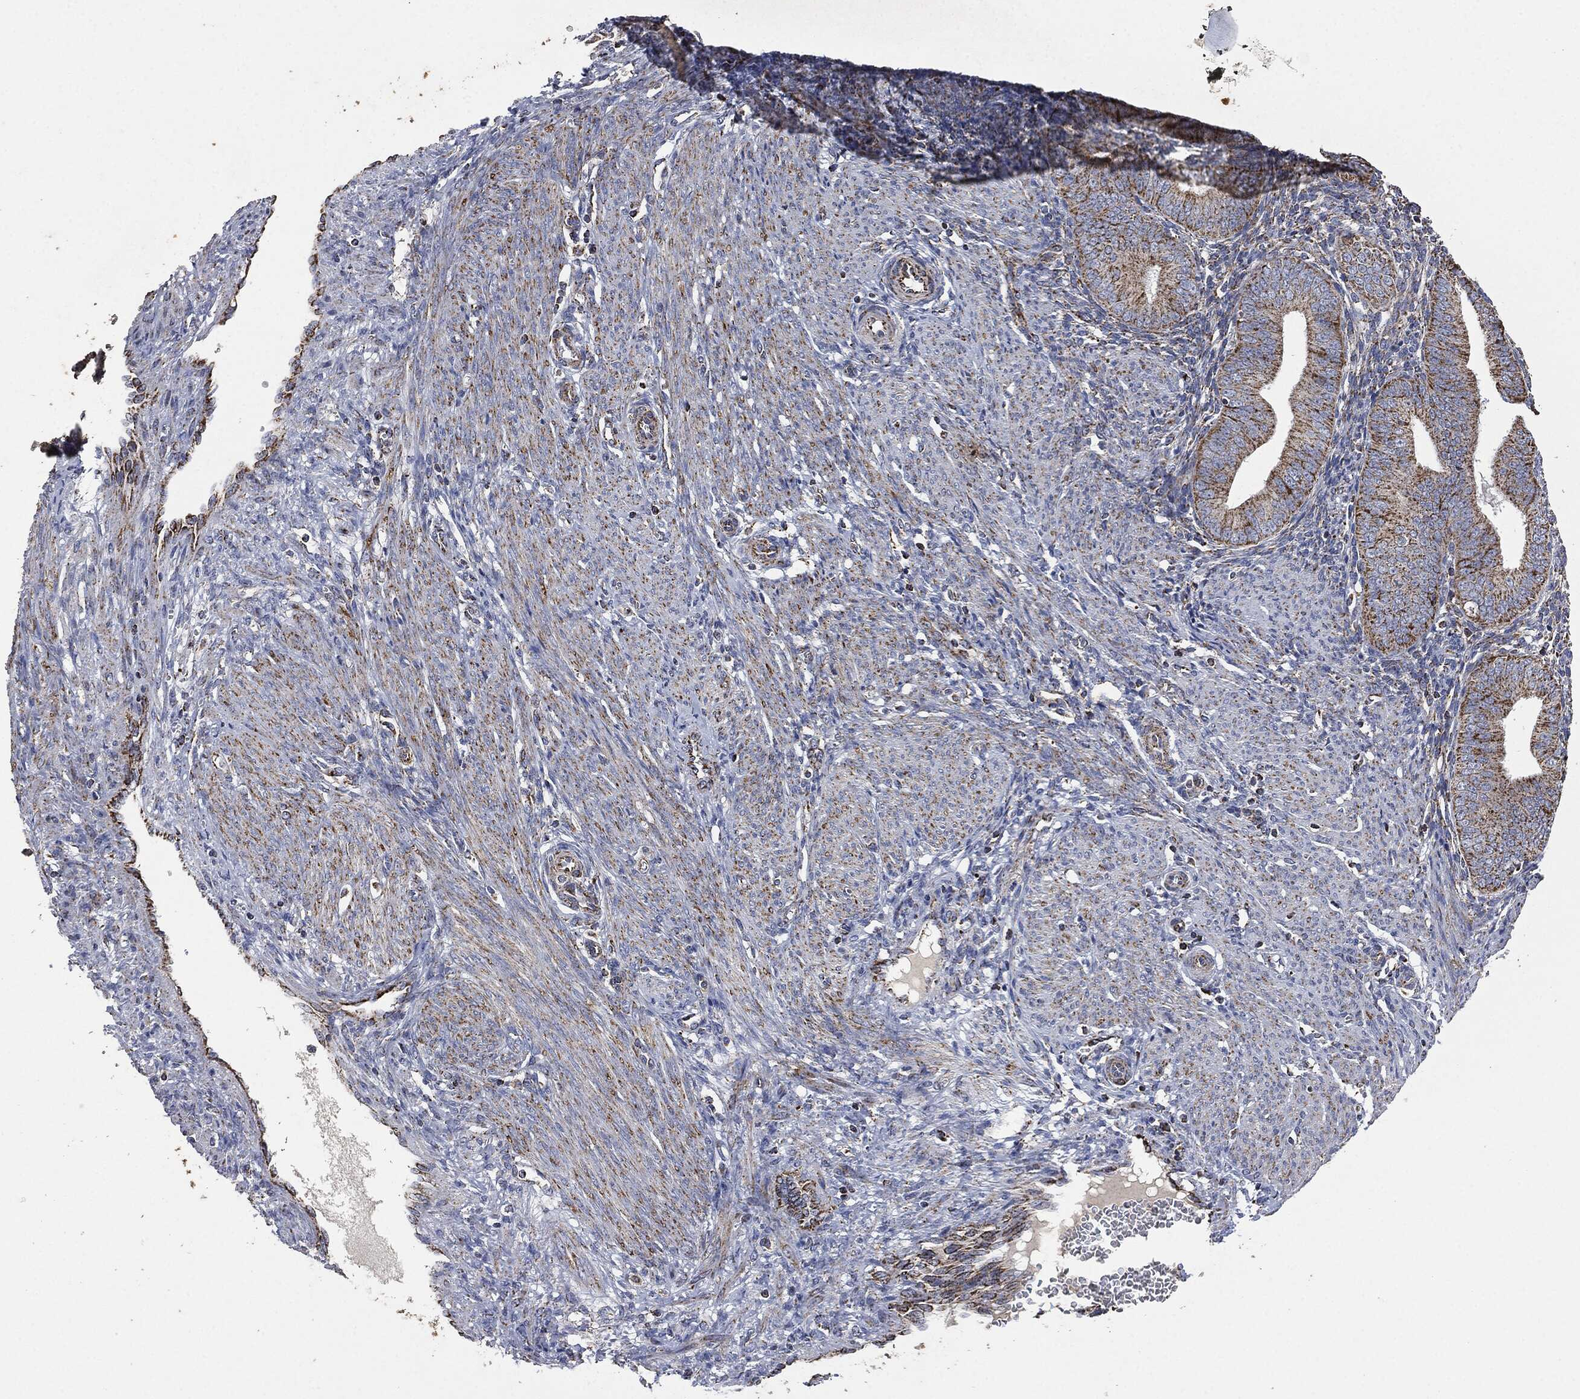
{"staining": {"intensity": "moderate", "quantity": ">75%", "location": "cytoplasmic/membranous"}, "tissue": "endometrium", "cell_type": "Cells in endometrial stroma", "image_type": "normal", "snomed": [{"axis": "morphology", "description": "Normal tissue, NOS"}, {"axis": "topography", "description": "Endometrium"}], "caption": "Immunohistochemical staining of normal endometrium displays moderate cytoplasmic/membranous protein expression in about >75% of cells in endometrial stroma. The protein of interest is stained brown, and the nuclei are stained in blue (DAB IHC with brightfield microscopy, high magnification).", "gene": "RYK", "patient": {"sex": "female", "age": 39}}